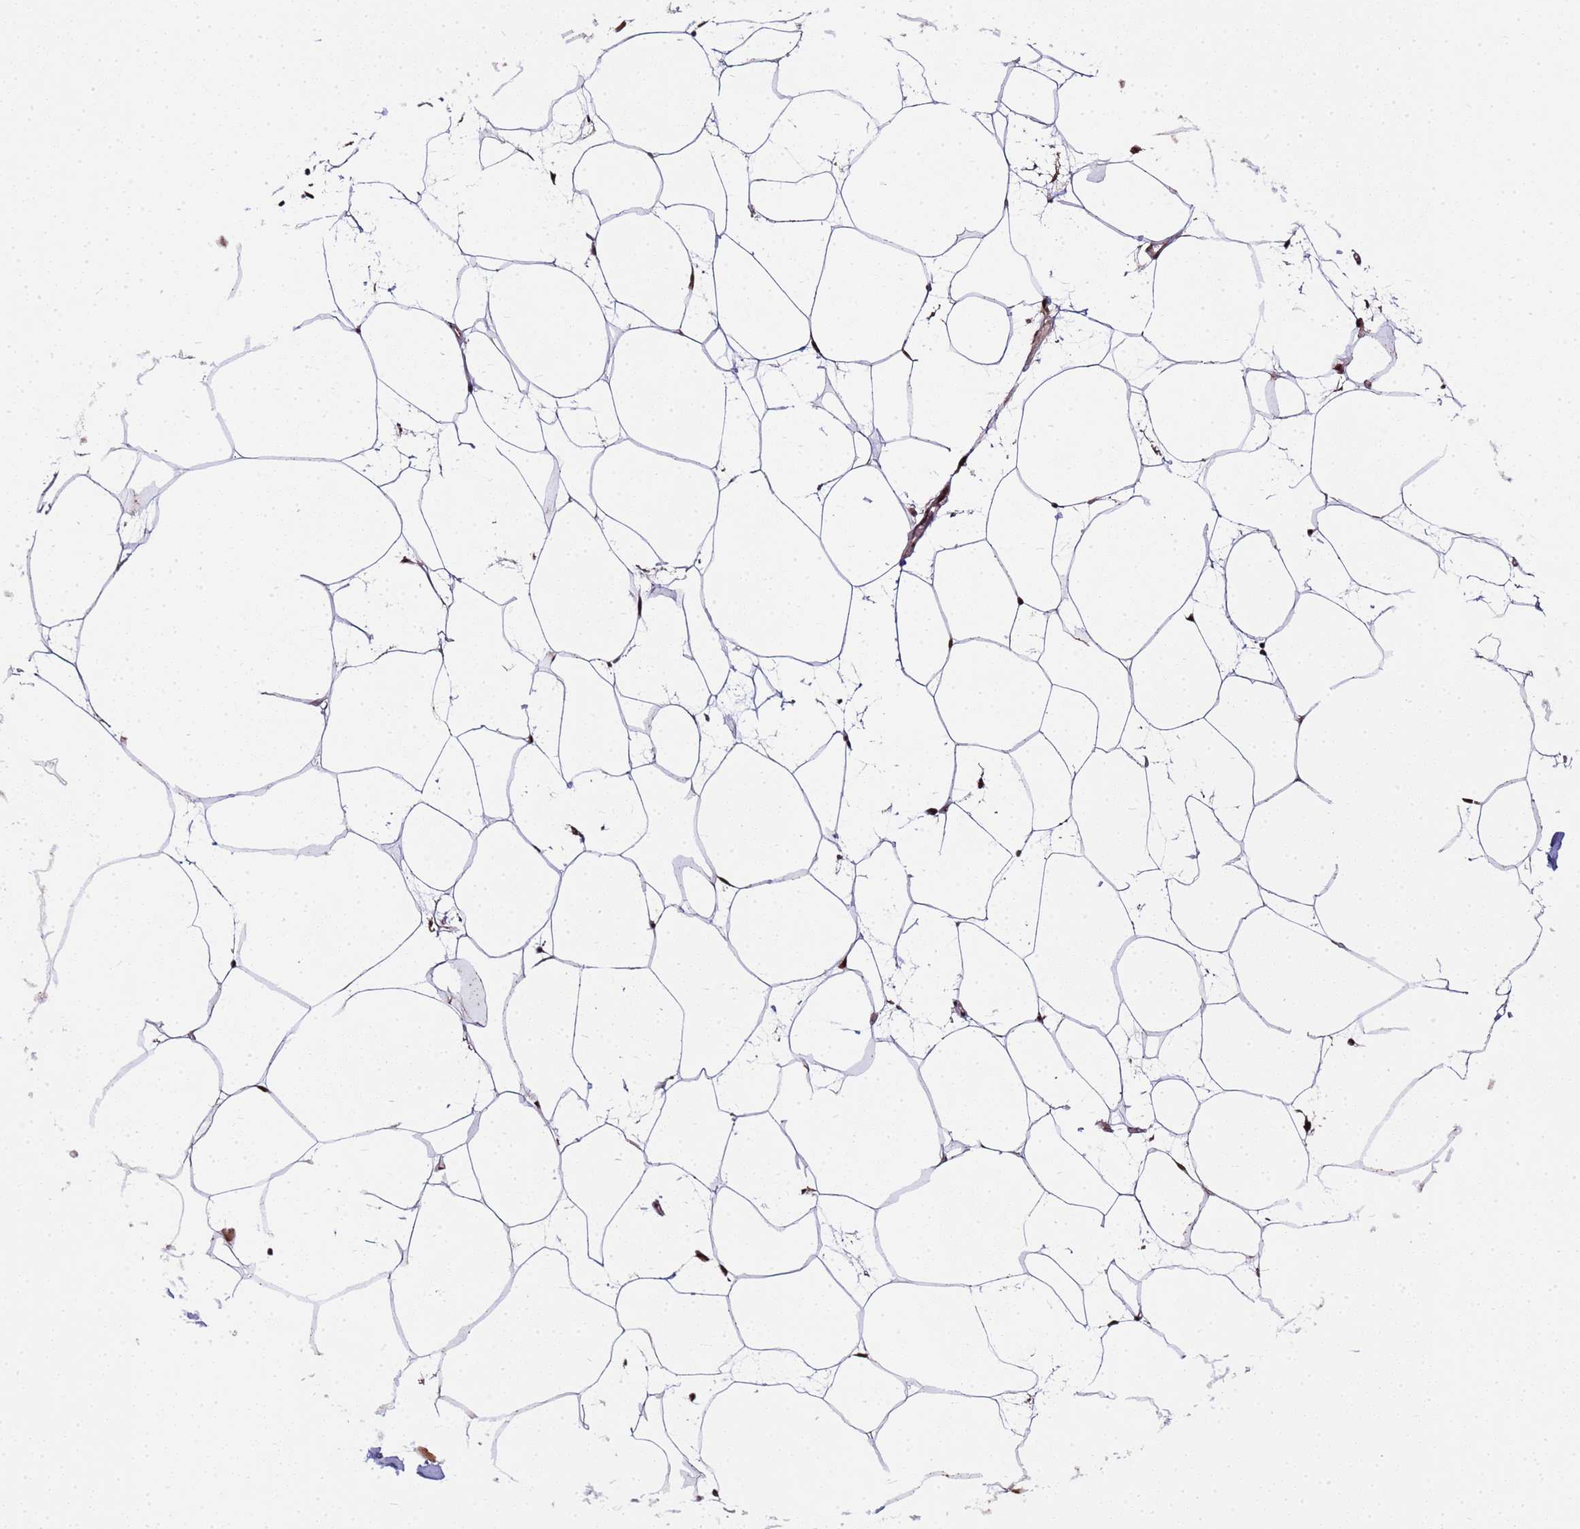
{"staining": {"intensity": "negative", "quantity": "none", "location": "none"}, "tissue": "adipose tissue", "cell_type": "Adipocytes", "image_type": "normal", "snomed": [{"axis": "morphology", "description": "Normal tissue, NOS"}, {"axis": "topography", "description": "Adipose tissue"}], "caption": "Benign adipose tissue was stained to show a protein in brown. There is no significant staining in adipocytes. (DAB (3,3'-diaminobenzidine) immunohistochemistry (IHC) with hematoxylin counter stain).", "gene": "PEX14", "patient": {"sex": "female", "age": 37}}